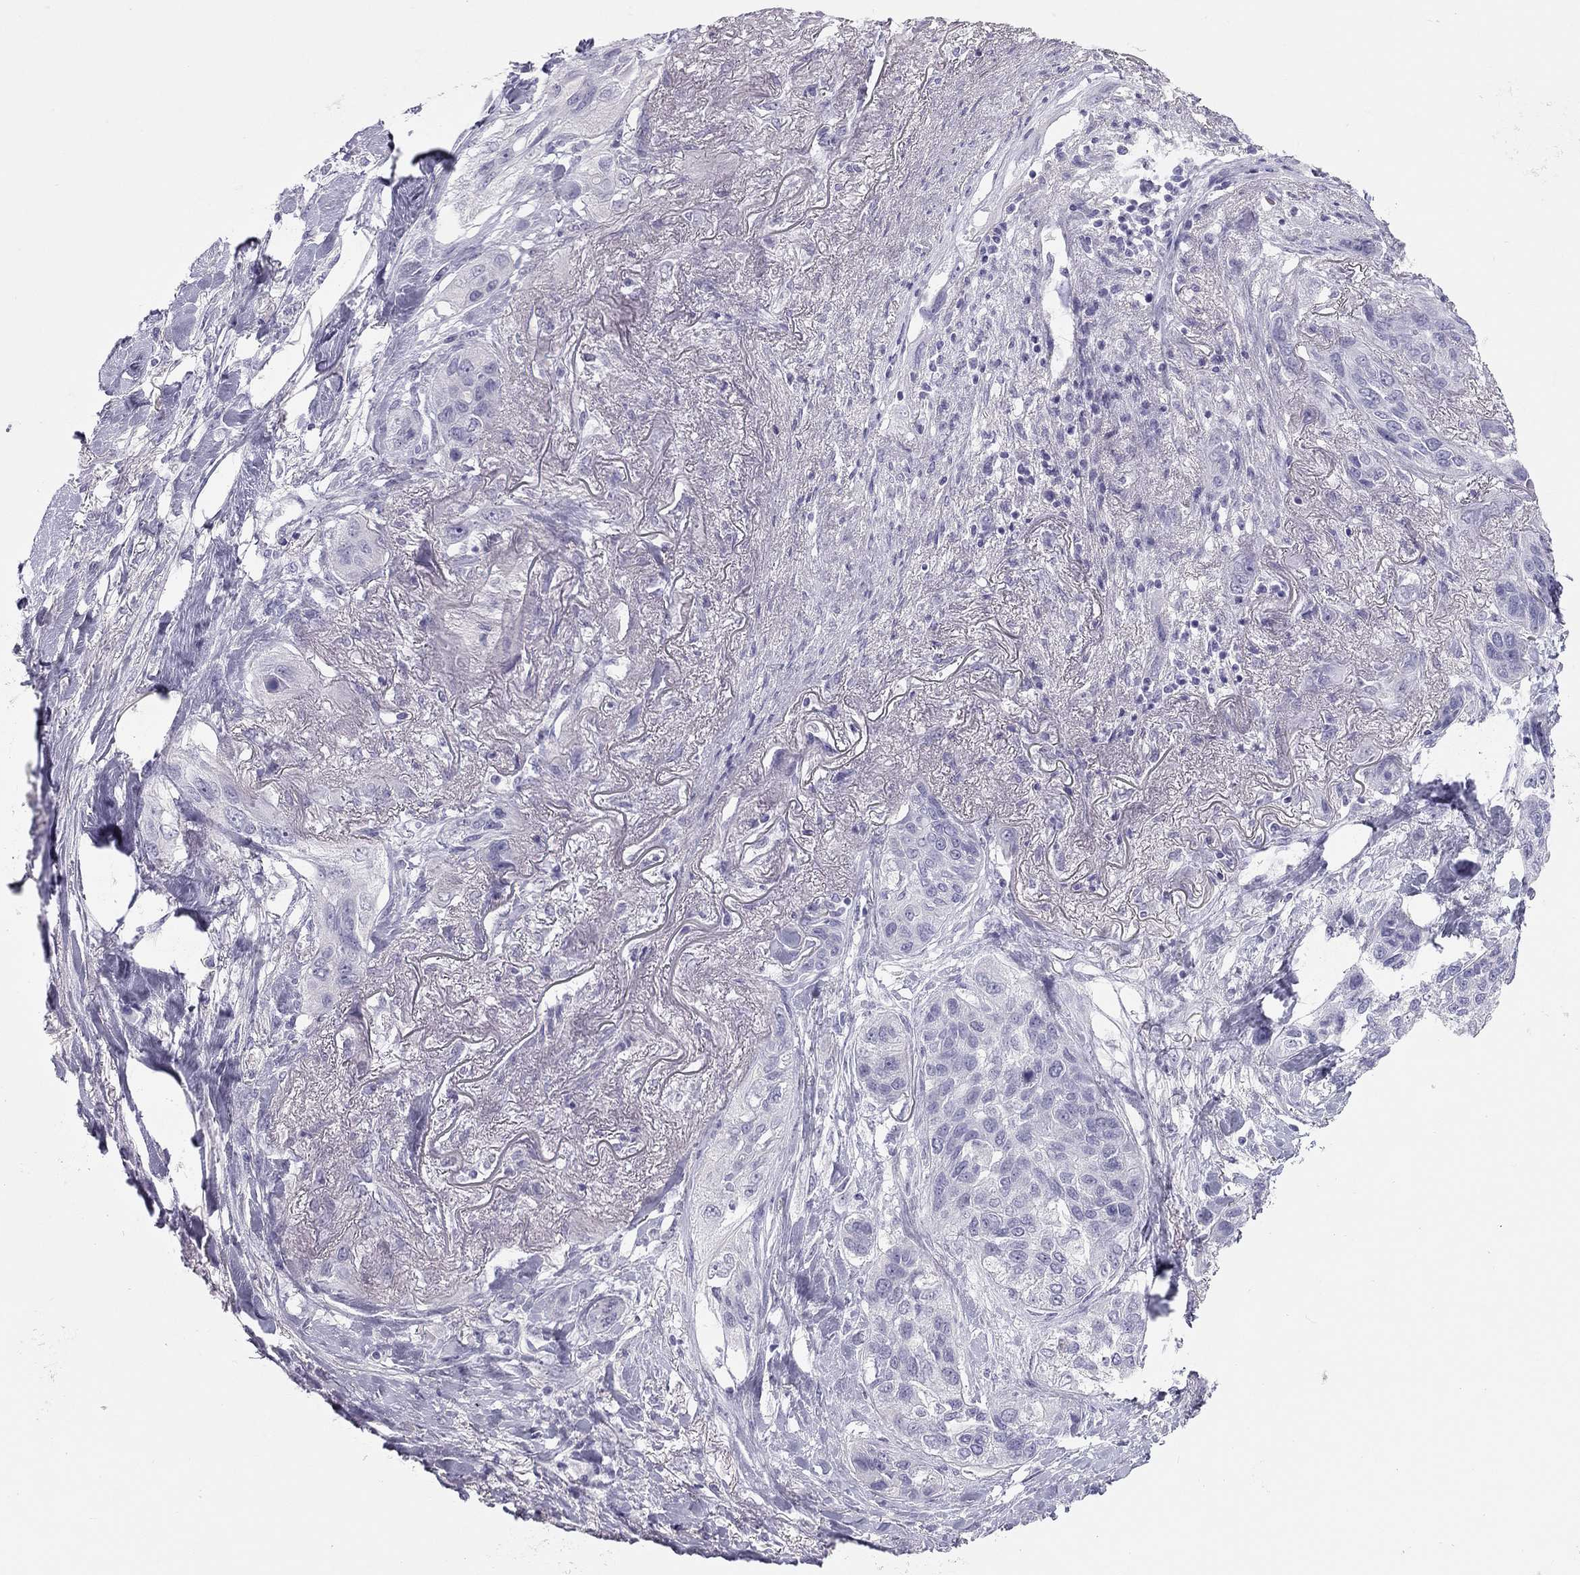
{"staining": {"intensity": "negative", "quantity": "none", "location": "none"}, "tissue": "lung cancer", "cell_type": "Tumor cells", "image_type": "cancer", "snomed": [{"axis": "morphology", "description": "Squamous cell carcinoma, NOS"}, {"axis": "topography", "description": "Lung"}], "caption": "Immunohistochemical staining of human squamous cell carcinoma (lung) displays no significant staining in tumor cells.", "gene": "SPATA12", "patient": {"sex": "female", "age": 70}}